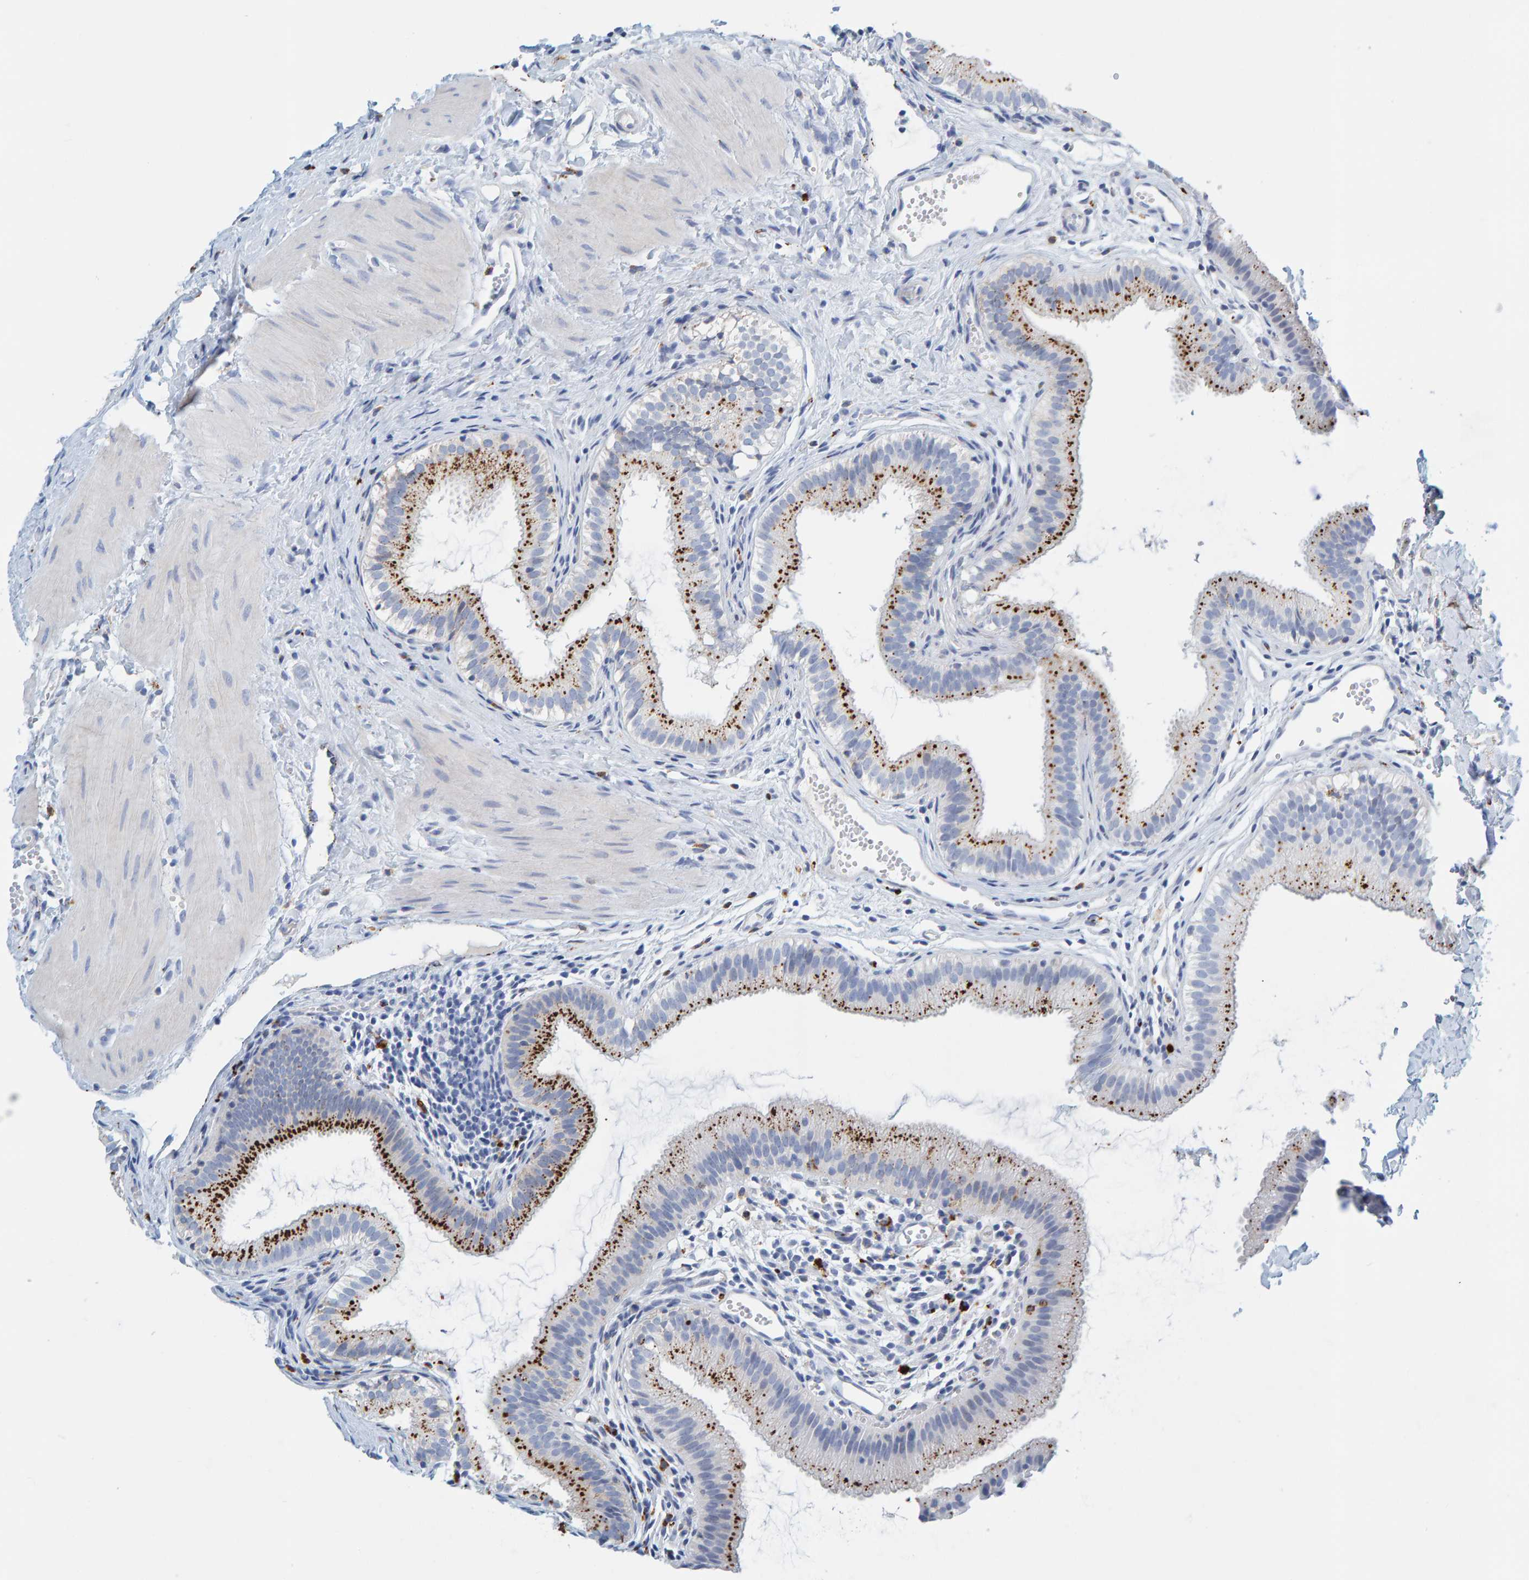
{"staining": {"intensity": "strong", "quantity": ">75%", "location": "cytoplasmic/membranous"}, "tissue": "gallbladder", "cell_type": "Glandular cells", "image_type": "normal", "snomed": [{"axis": "morphology", "description": "Normal tissue, NOS"}, {"axis": "topography", "description": "Gallbladder"}], "caption": "Gallbladder stained with a brown dye shows strong cytoplasmic/membranous positive expression in approximately >75% of glandular cells.", "gene": "BIN3", "patient": {"sex": "female", "age": 26}}